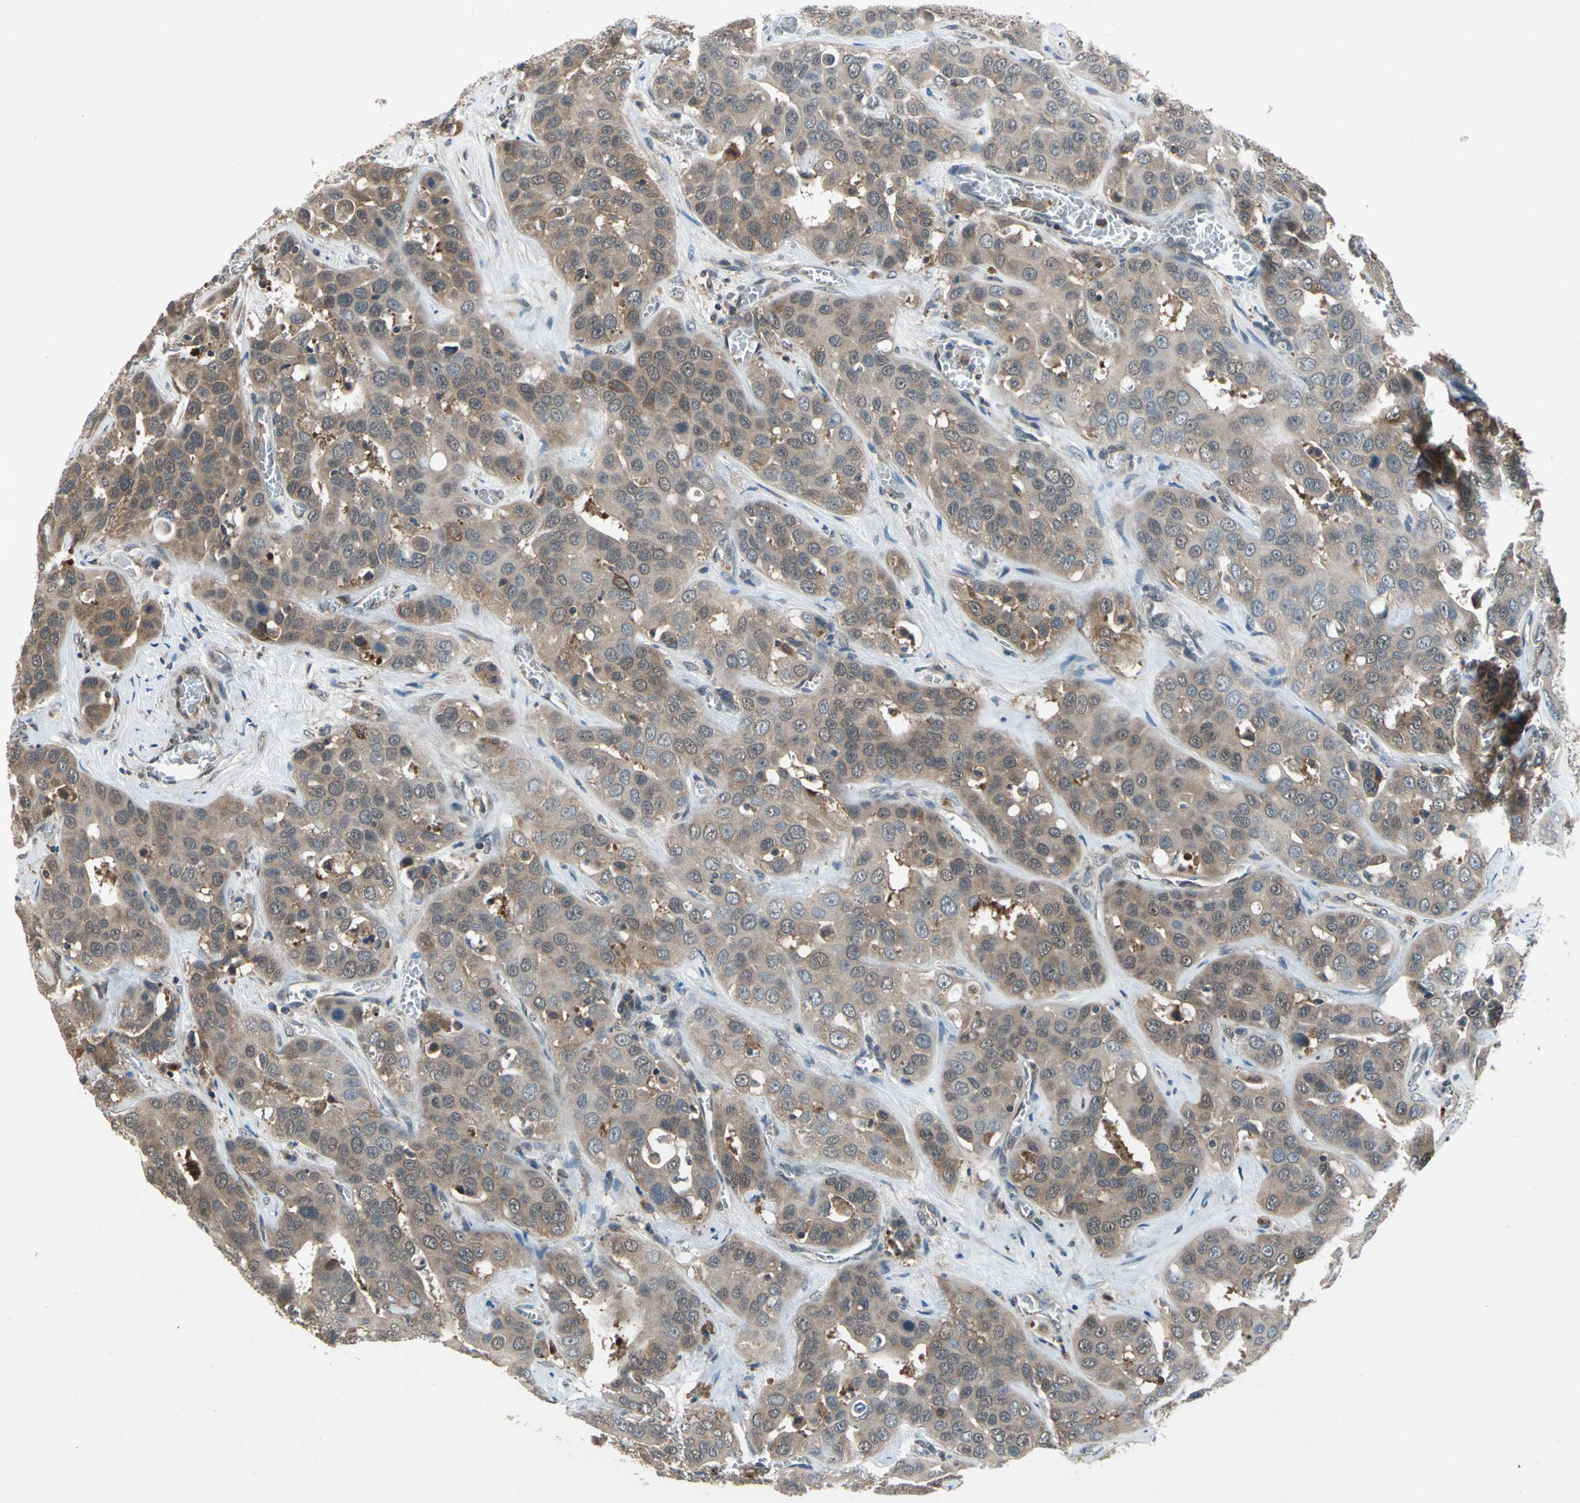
{"staining": {"intensity": "moderate", "quantity": ">75%", "location": "cytoplasmic/membranous"}, "tissue": "liver cancer", "cell_type": "Tumor cells", "image_type": "cancer", "snomed": [{"axis": "morphology", "description": "Cholangiocarcinoma"}, {"axis": "topography", "description": "Liver"}], "caption": "Liver cancer stained with a brown dye reveals moderate cytoplasmic/membranous positive staining in about >75% of tumor cells.", "gene": "NFKBIE", "patient": {"sex": "female", "age": 52}}